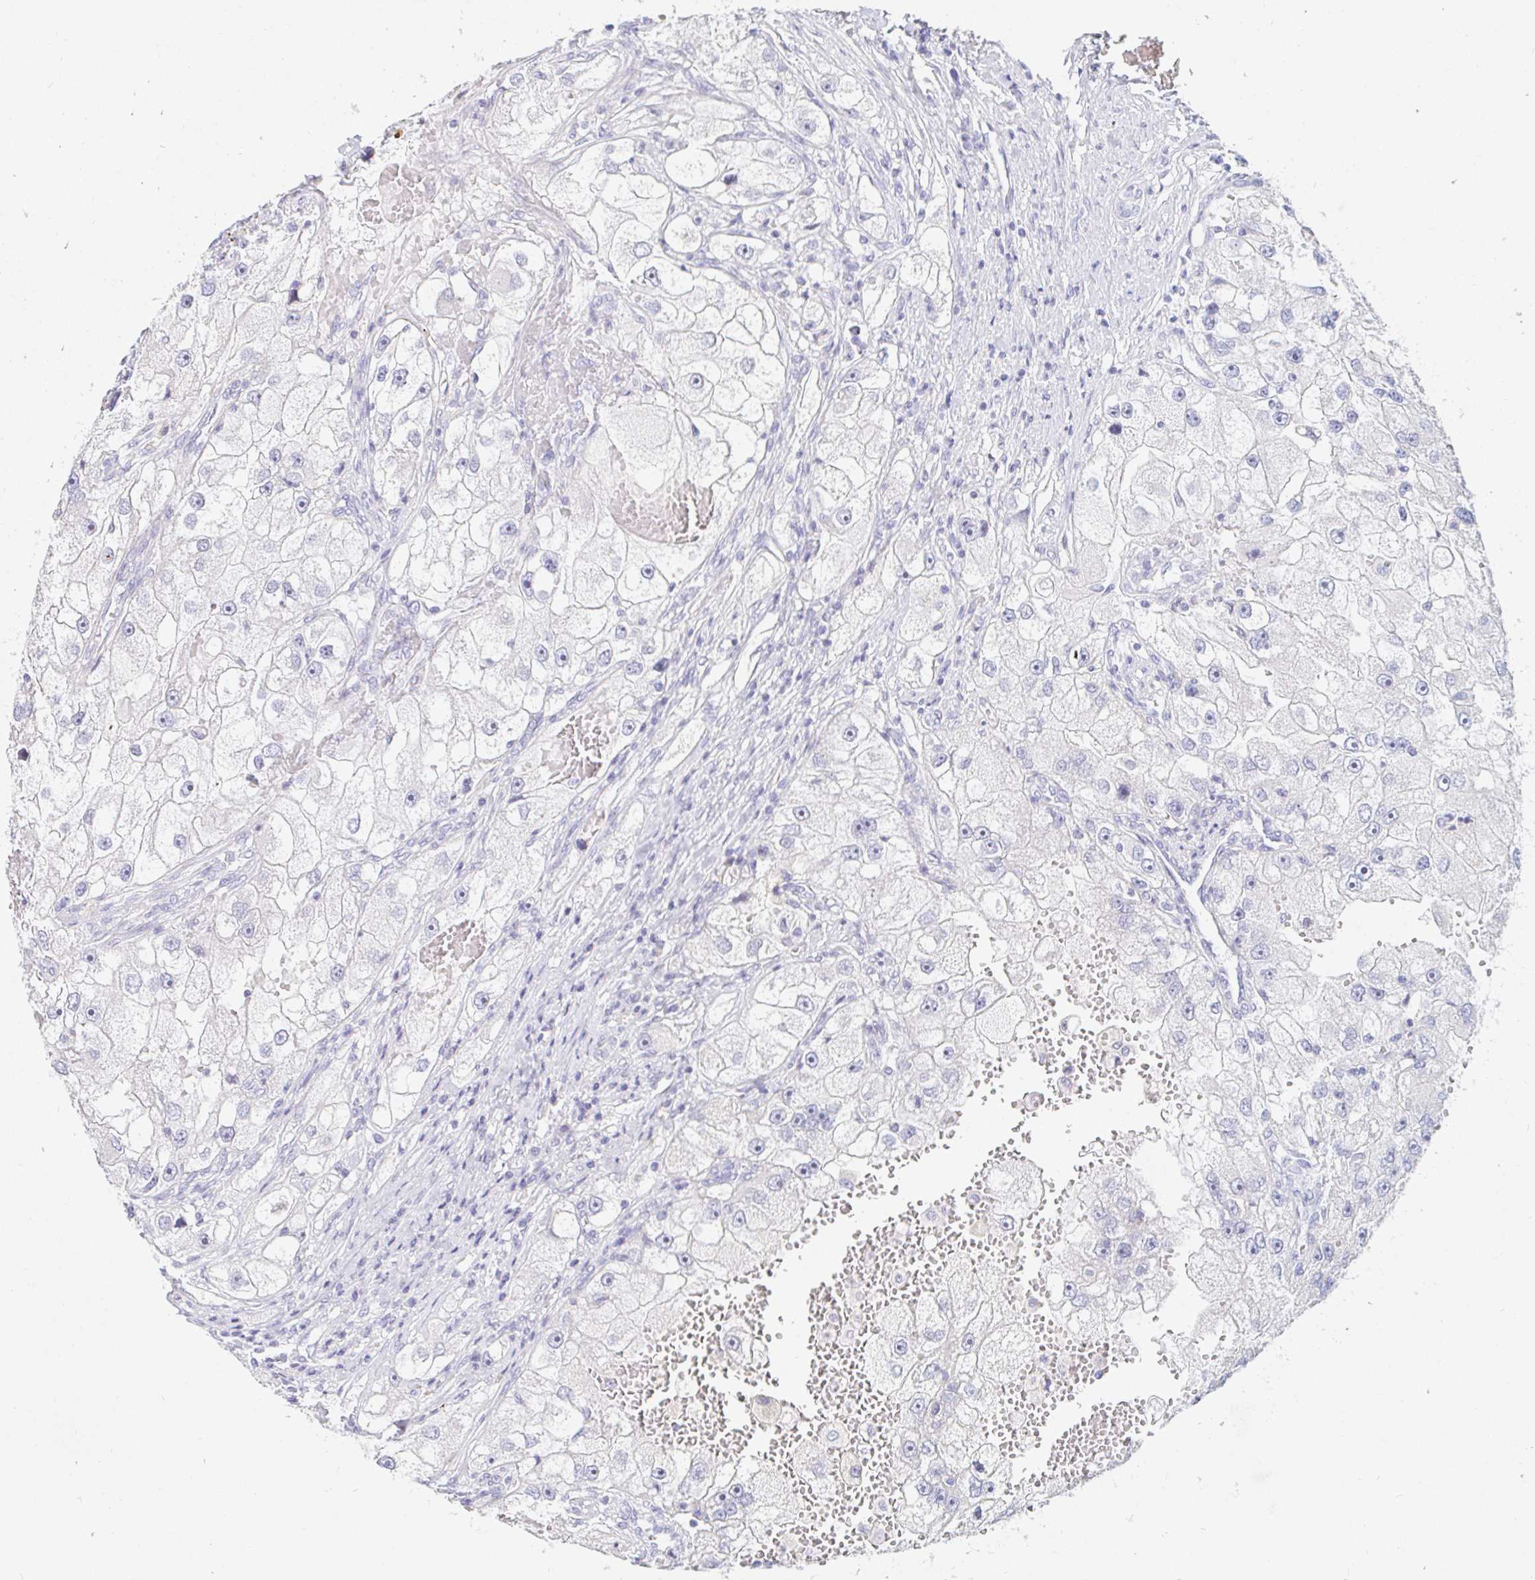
{"staining": {"intensity": "negative", "quantity": "none", "location": "none"}, "tissue": "renal cancer", "cell_type": "Tumor cells", "image_type": "cancer", "snomed": [{"axis": "morphology", "description": "Adenocarcinoma, NOS"}, {"axis": "topography", "description": "Kidney"}], "caption": "Image shows no significant protein expression in tumor cells of renal cancer (adenocarcinoma).", "gene": "TEX44", "patient": {"sex": "male", "age": 63}}